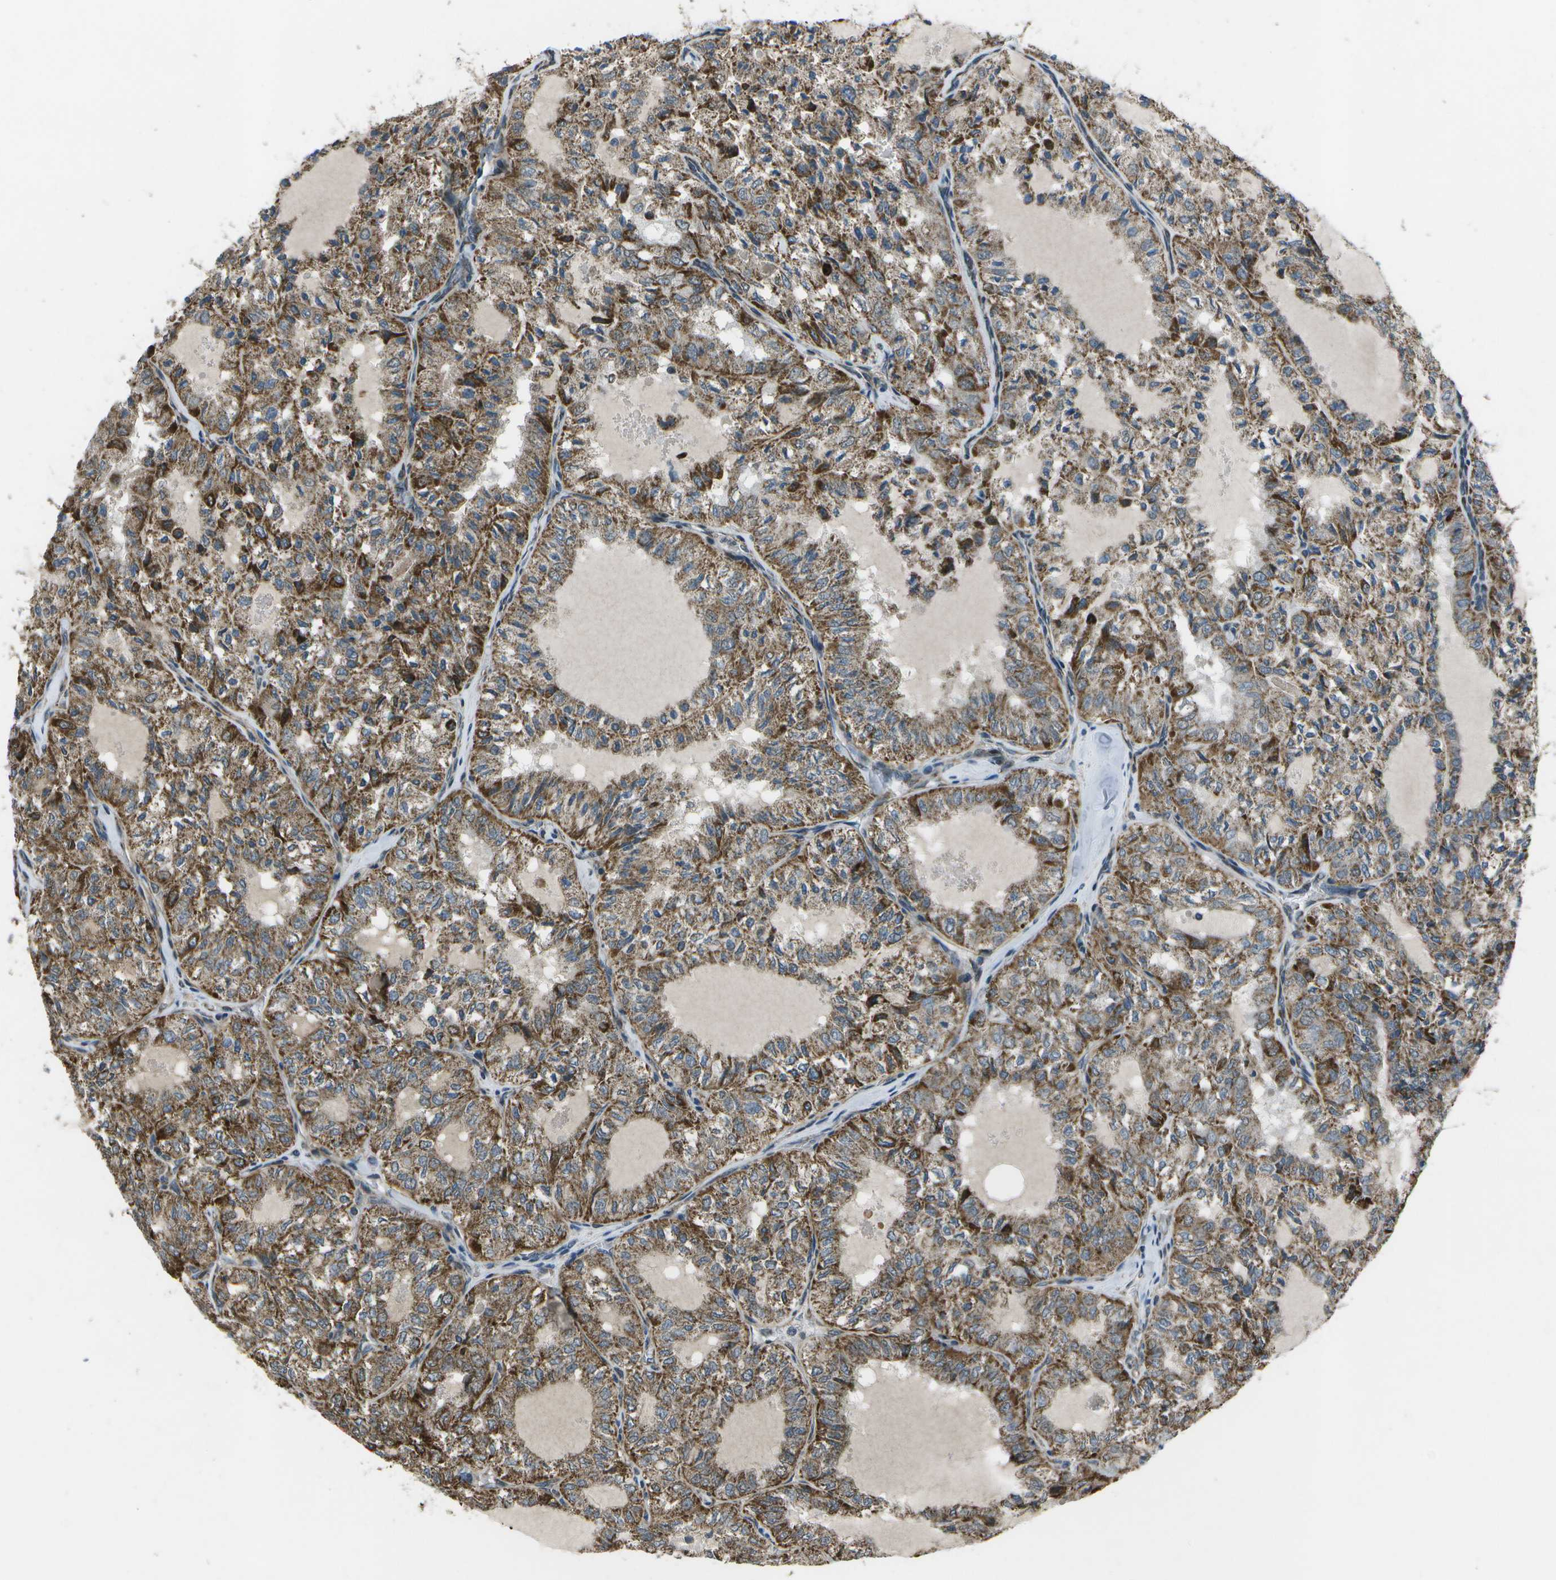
{"staining": {"intensity": "moderate", "quantity": ">75%", "location": "cytoplasmic/membranous"}, "tissue": "thyroid cancer", "cell_type": "Tumor cells", "image_type": "cancer", "snomed": [{"axis": "morphology", "description": "Follicular adenoma carcinoma, NOS"}, {"axis": "topography", "description": "Thyroid gland"}], "caption": "A brown stain shows moderate cytoplasmic/membranous staining of a protein in human follicular adenoma carcinoma (thyroid) tumor cells.", "gene": "EIF2AK1", "patient": {"sex": "male", "age": 75}}